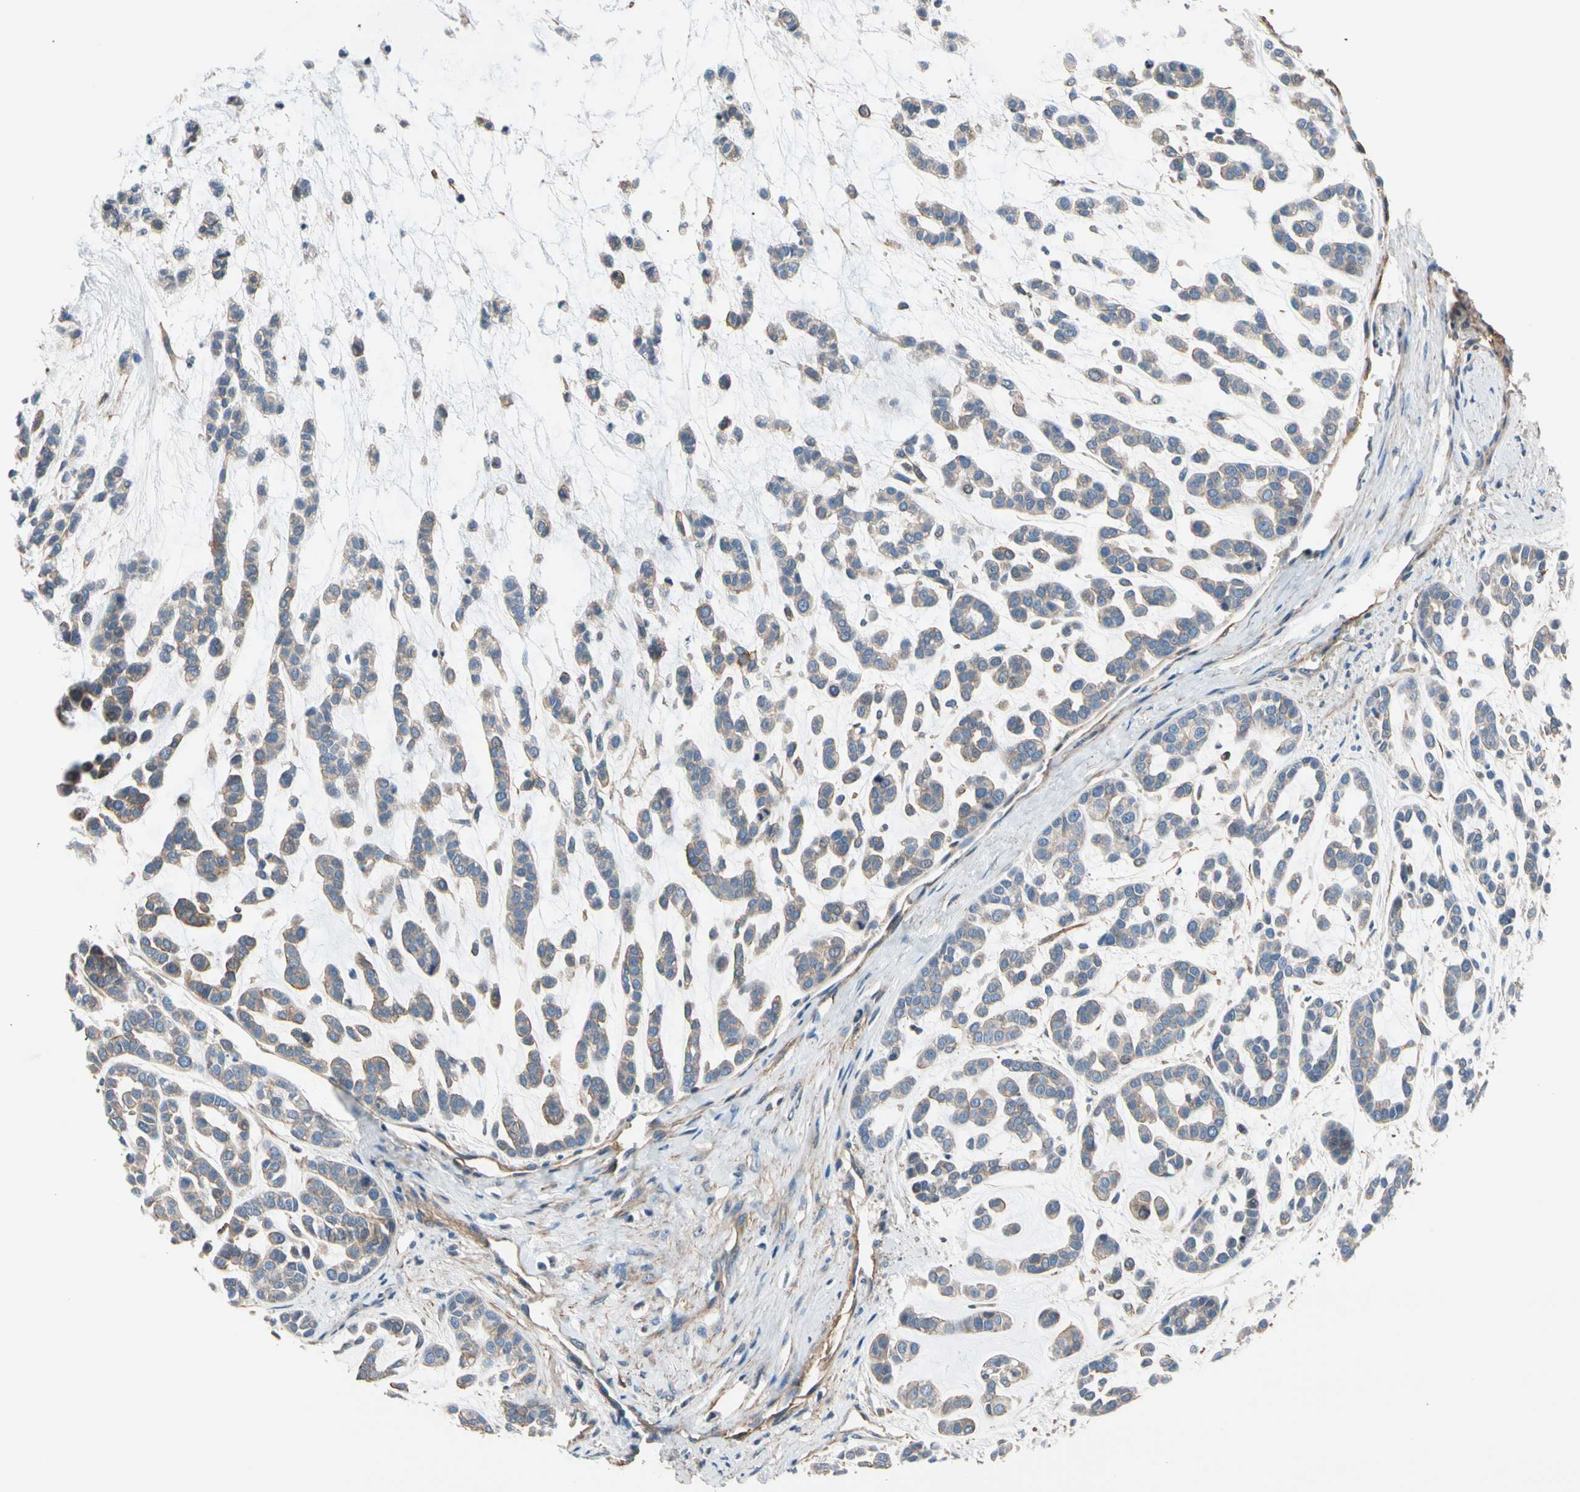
{"staining": {"intensity": "weak", "quantity": ">75%", "location": "cytoplasmic/membranous"}, "tissue": "head and neck cancer", "cell_type": "Tumor cells", "image_type": "cancer", "snomed": [{"axis": "morphology", "description": "Adenocarcinoma, NOS"}, {"axis": "morphology", "description": "Adenoma, NOS"}, {"axis": "topography", "description": "Head-Neck"}], "caption": "Immunohistochemistry histopathology image of human head and neck cancer (adenoma) stained for a protein (brown), which exhibits low levels of weak cytoplasmic/membranous staining in about >75% of tumor cells.", "gene": "LIMK2", "patient": {"sex": "female", "age": 55}}